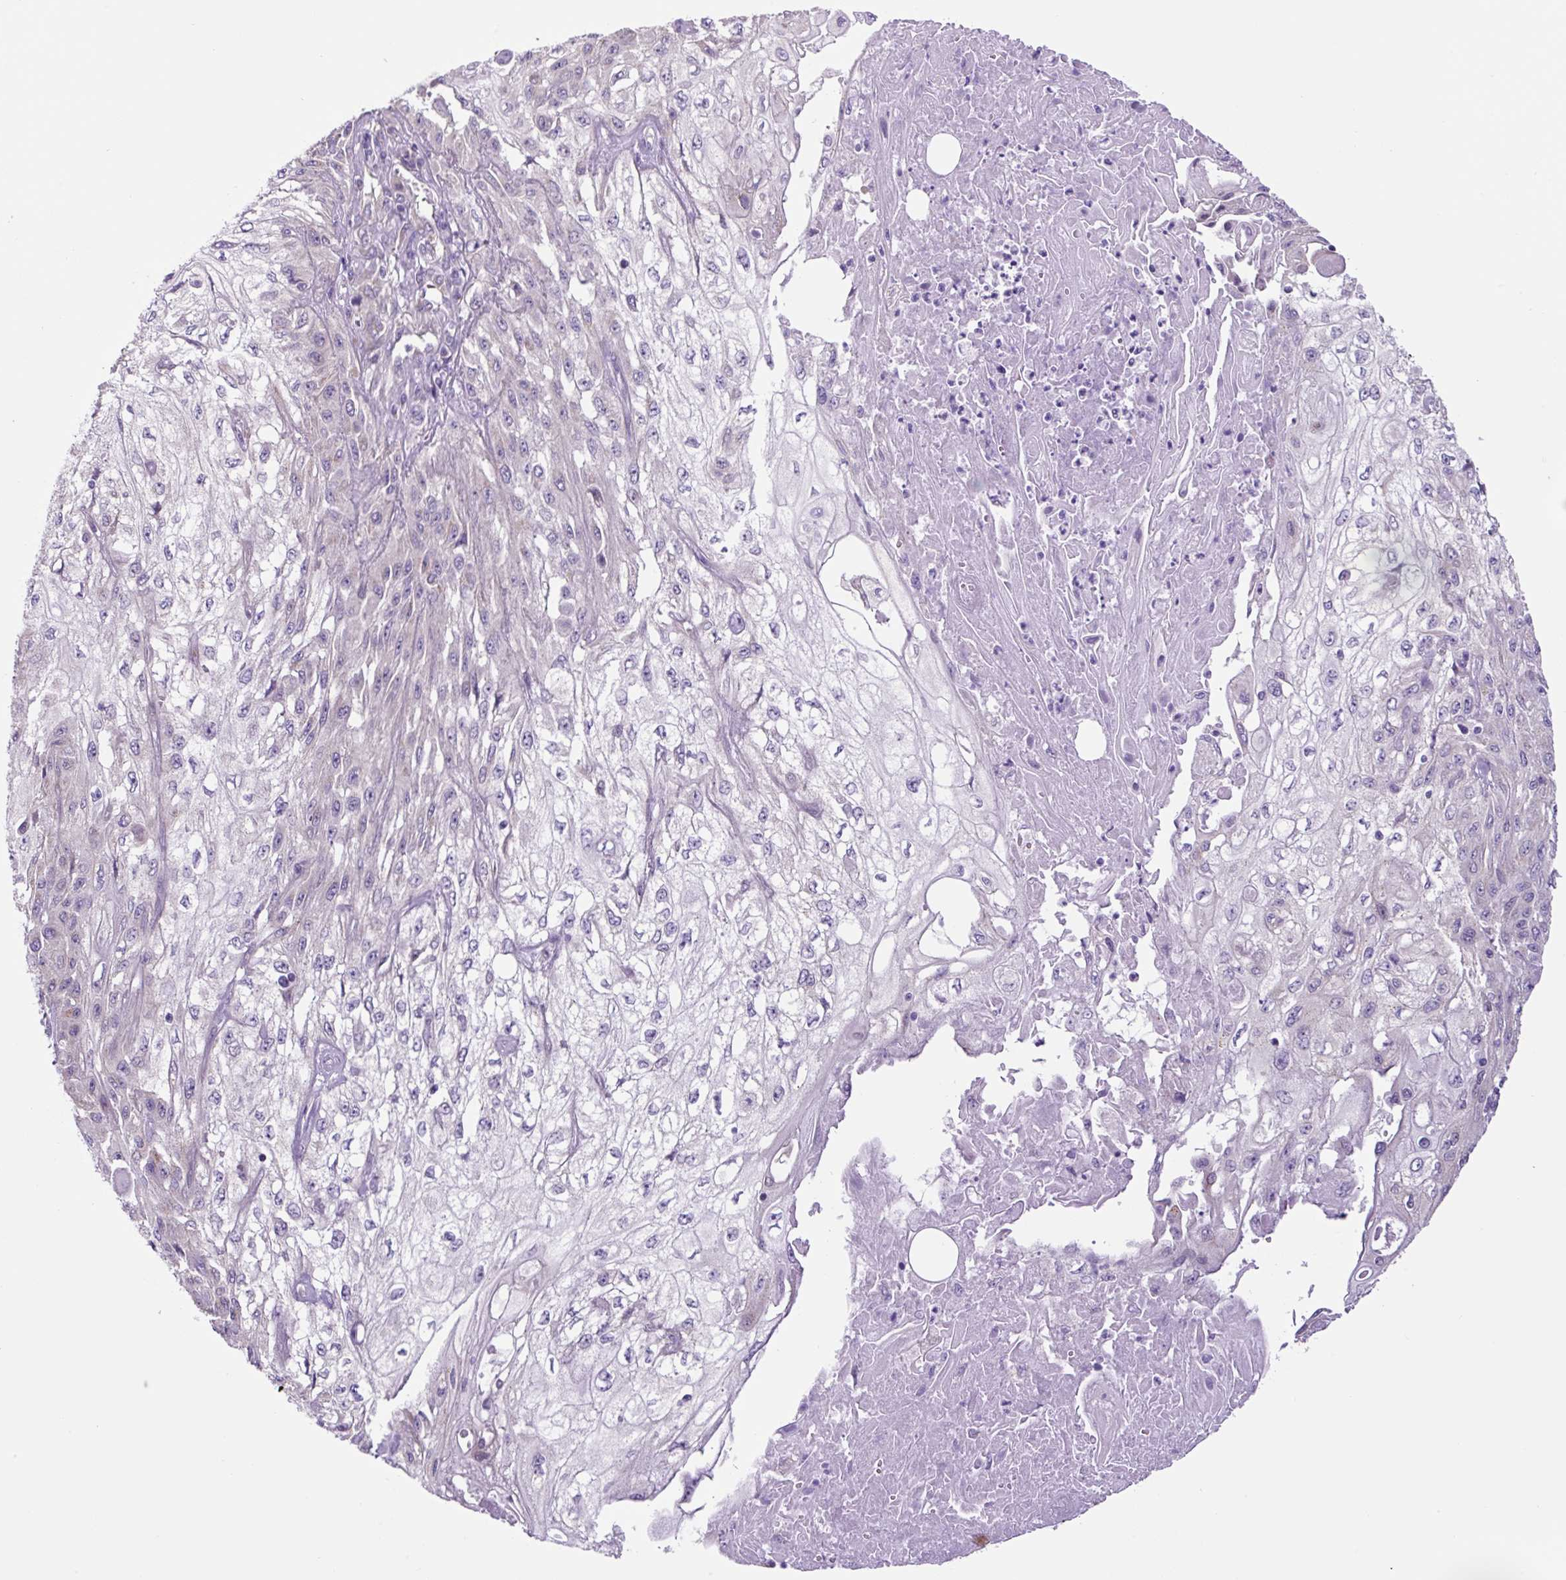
{"staining": {"intensity": "negative", "quantity": "none", "location": "none"}, "tissue": "skin cancer", "cell_type": "Tumor cells", "image_type": "cancer", "snomed": [{"axis": "morphology", "description": "Squamous cell carcinoma, NOS"}, {"axis": "morphology", "description": "Squamous cell carcinoma, metastatic, NOS"}, {"axis": "topography", "description": "Skin"}, {"axis": "topography", "description": "Lymph node"}], "caption": "Immunohistochemistry of human skin cancer shows no staining in tumor cells. The staining is performed using DAB (3,3'-diaminobenzidine) brown chromogen with nuclei counter-stained in using hematoxylin.", "gene": "GORASP1", "patient": {"sex": "male", "age": 75}}